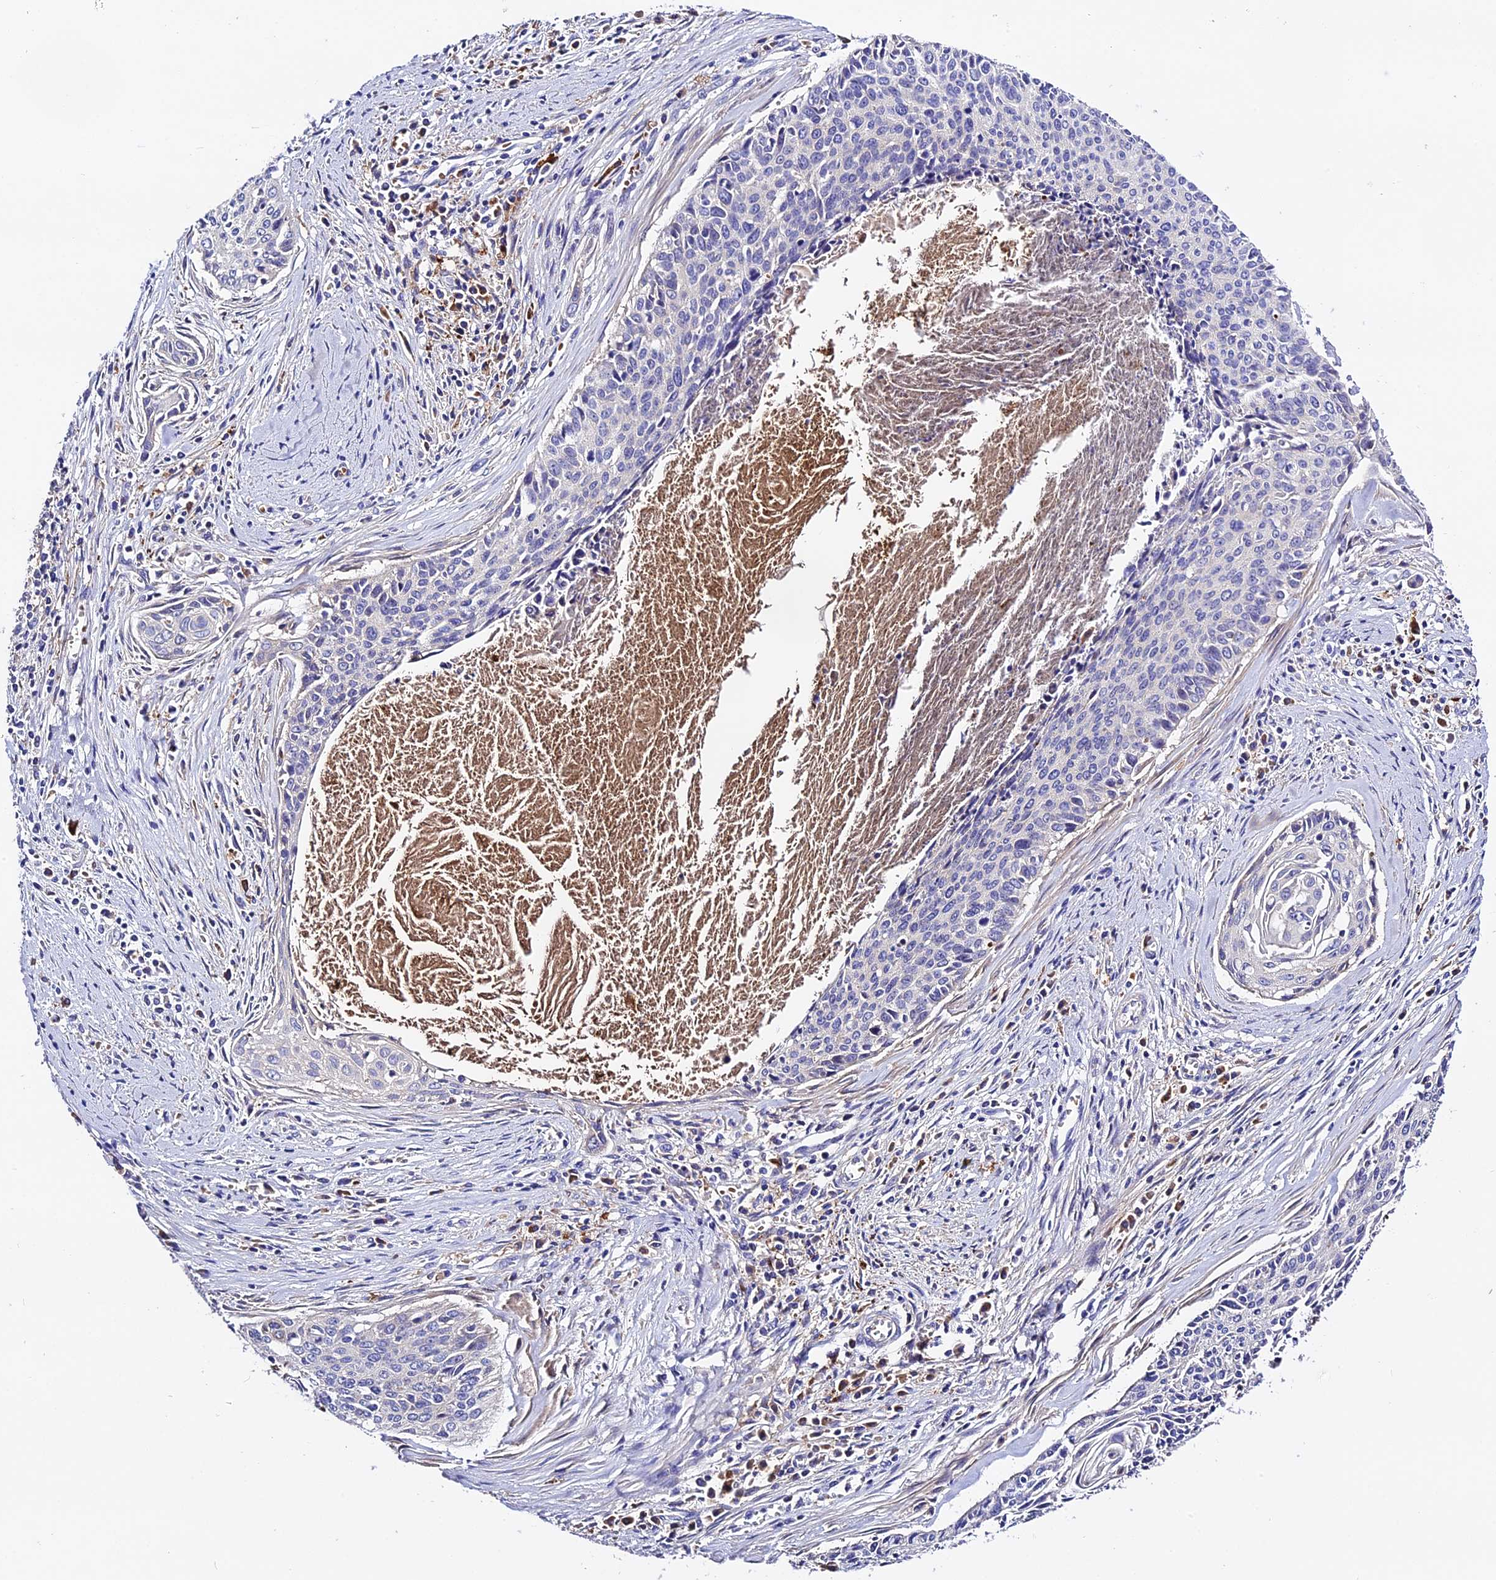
{"staining": {"intensity": "negative", "quantity": "none", "location": "none"}, "tissue": "cervical cancer", "cell_type": "Tumor cells", "image_type": "cancer", "snomed": [{"axis": "morphology", "description": "Squamous cell carcinoma, NOS"}, {"axis": "topography", "description": "Cervix"}], "caption": "Tumor cells show no significant positivity in cervical cancer (squamous cell carcinoma).", "gene": "CILP2", "patient": {"sex": "female", "age": 55}}